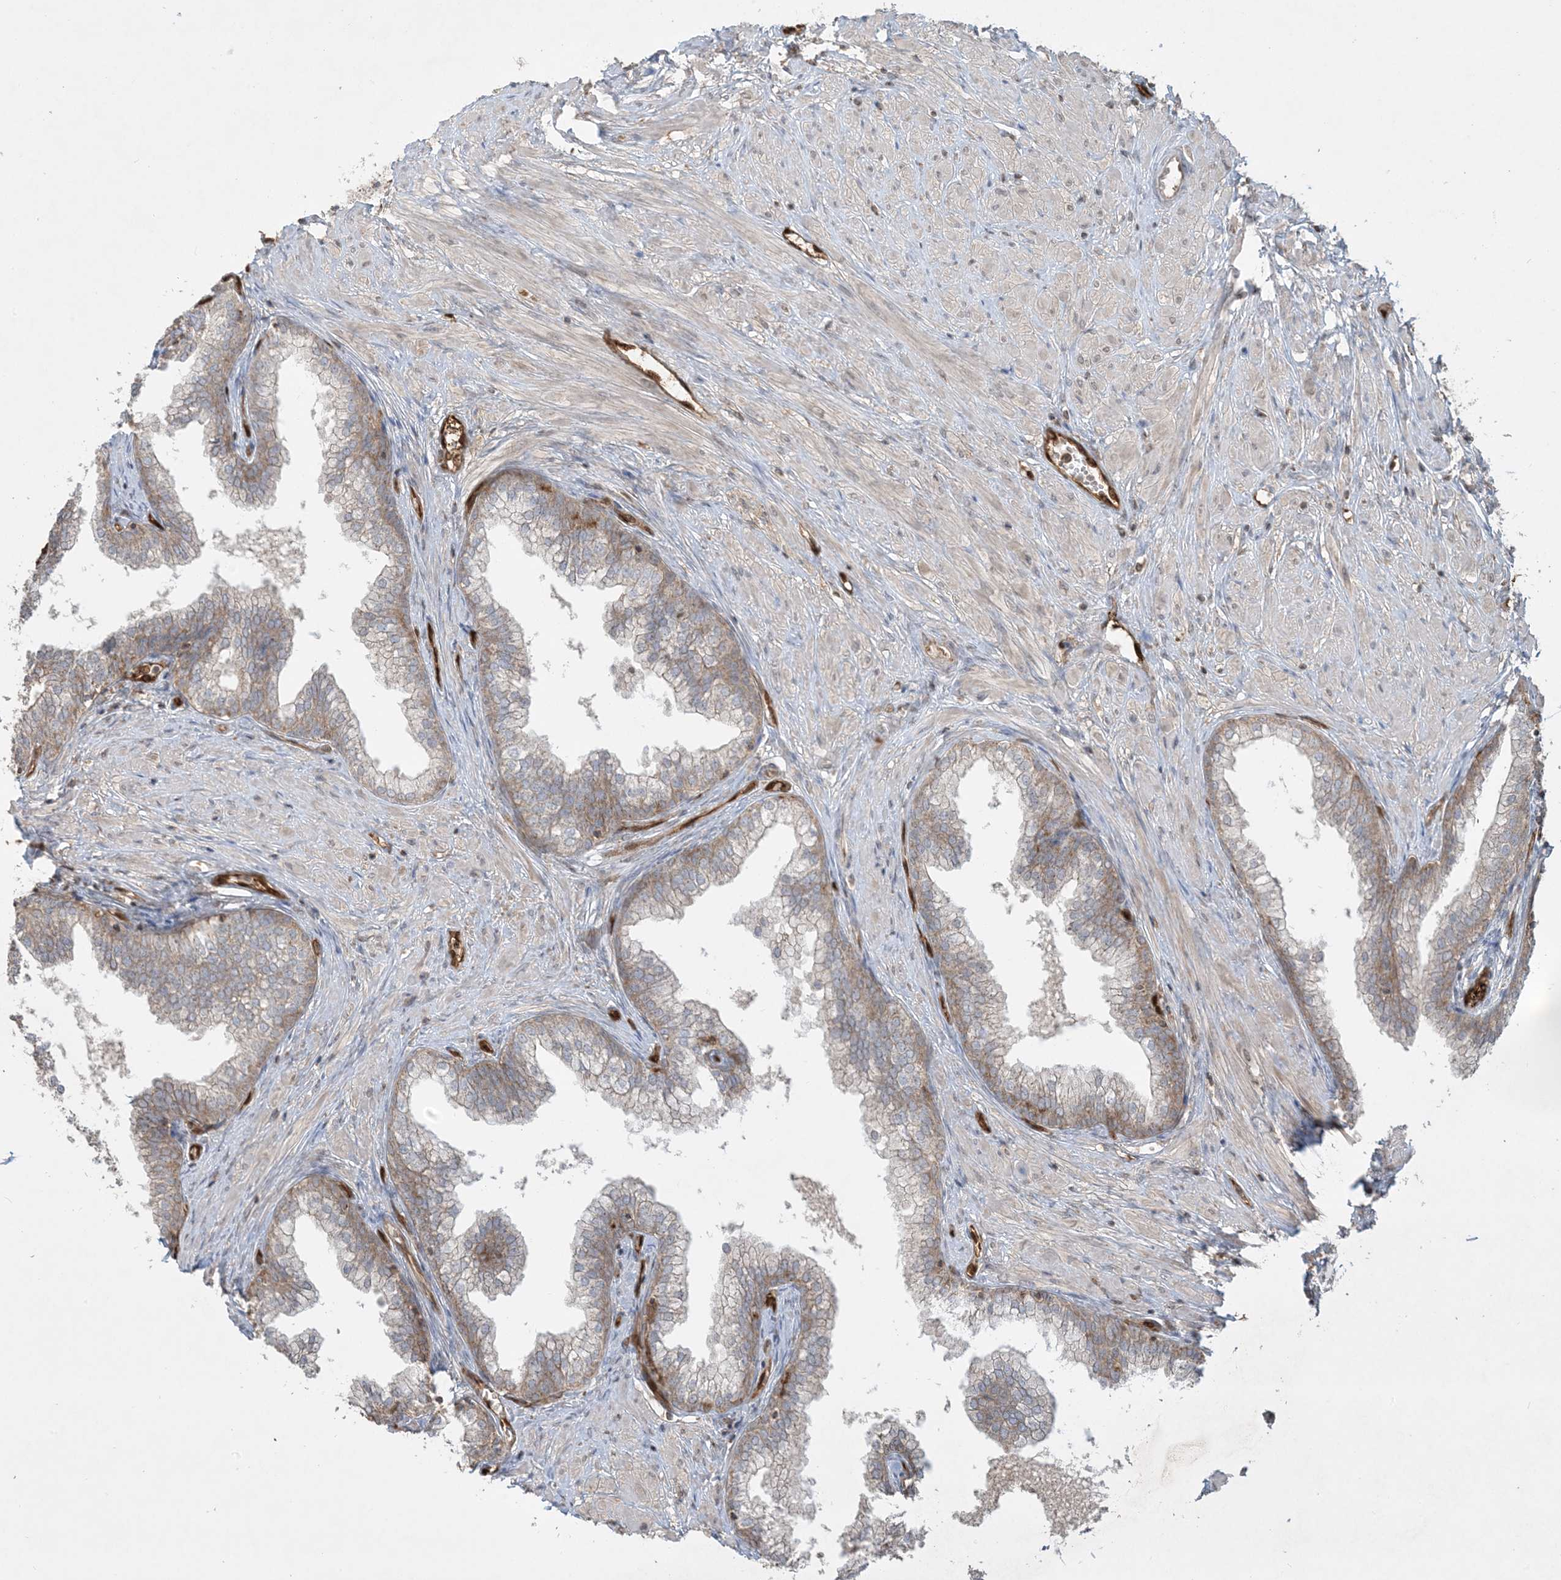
{"staining": {"intensity": "weak", "quantity": "25%-75%", "location": "cytoplasmic/membranous"}, "tissue": "prostate", "cell_type": "Glandular cells", "image_type": "normal", "snomed": [{"axis": "morphology", "description": "Normal tissue, NOS"}, {"axis": "morphology", "description": "Urothelial carcinoma, Low grade"}, {"axis": "topography", "description": "Urinary bladder"}, {"axis": "topography", "description": "Prostate"}], "caption": "Protein staining of unremarkable prostate exhibits weak cytoplasmic/membranous staining in about 25%-75% of glandular cells.", "gene": "PPM1F", "patient": {"sex": "male", "age": 60}}